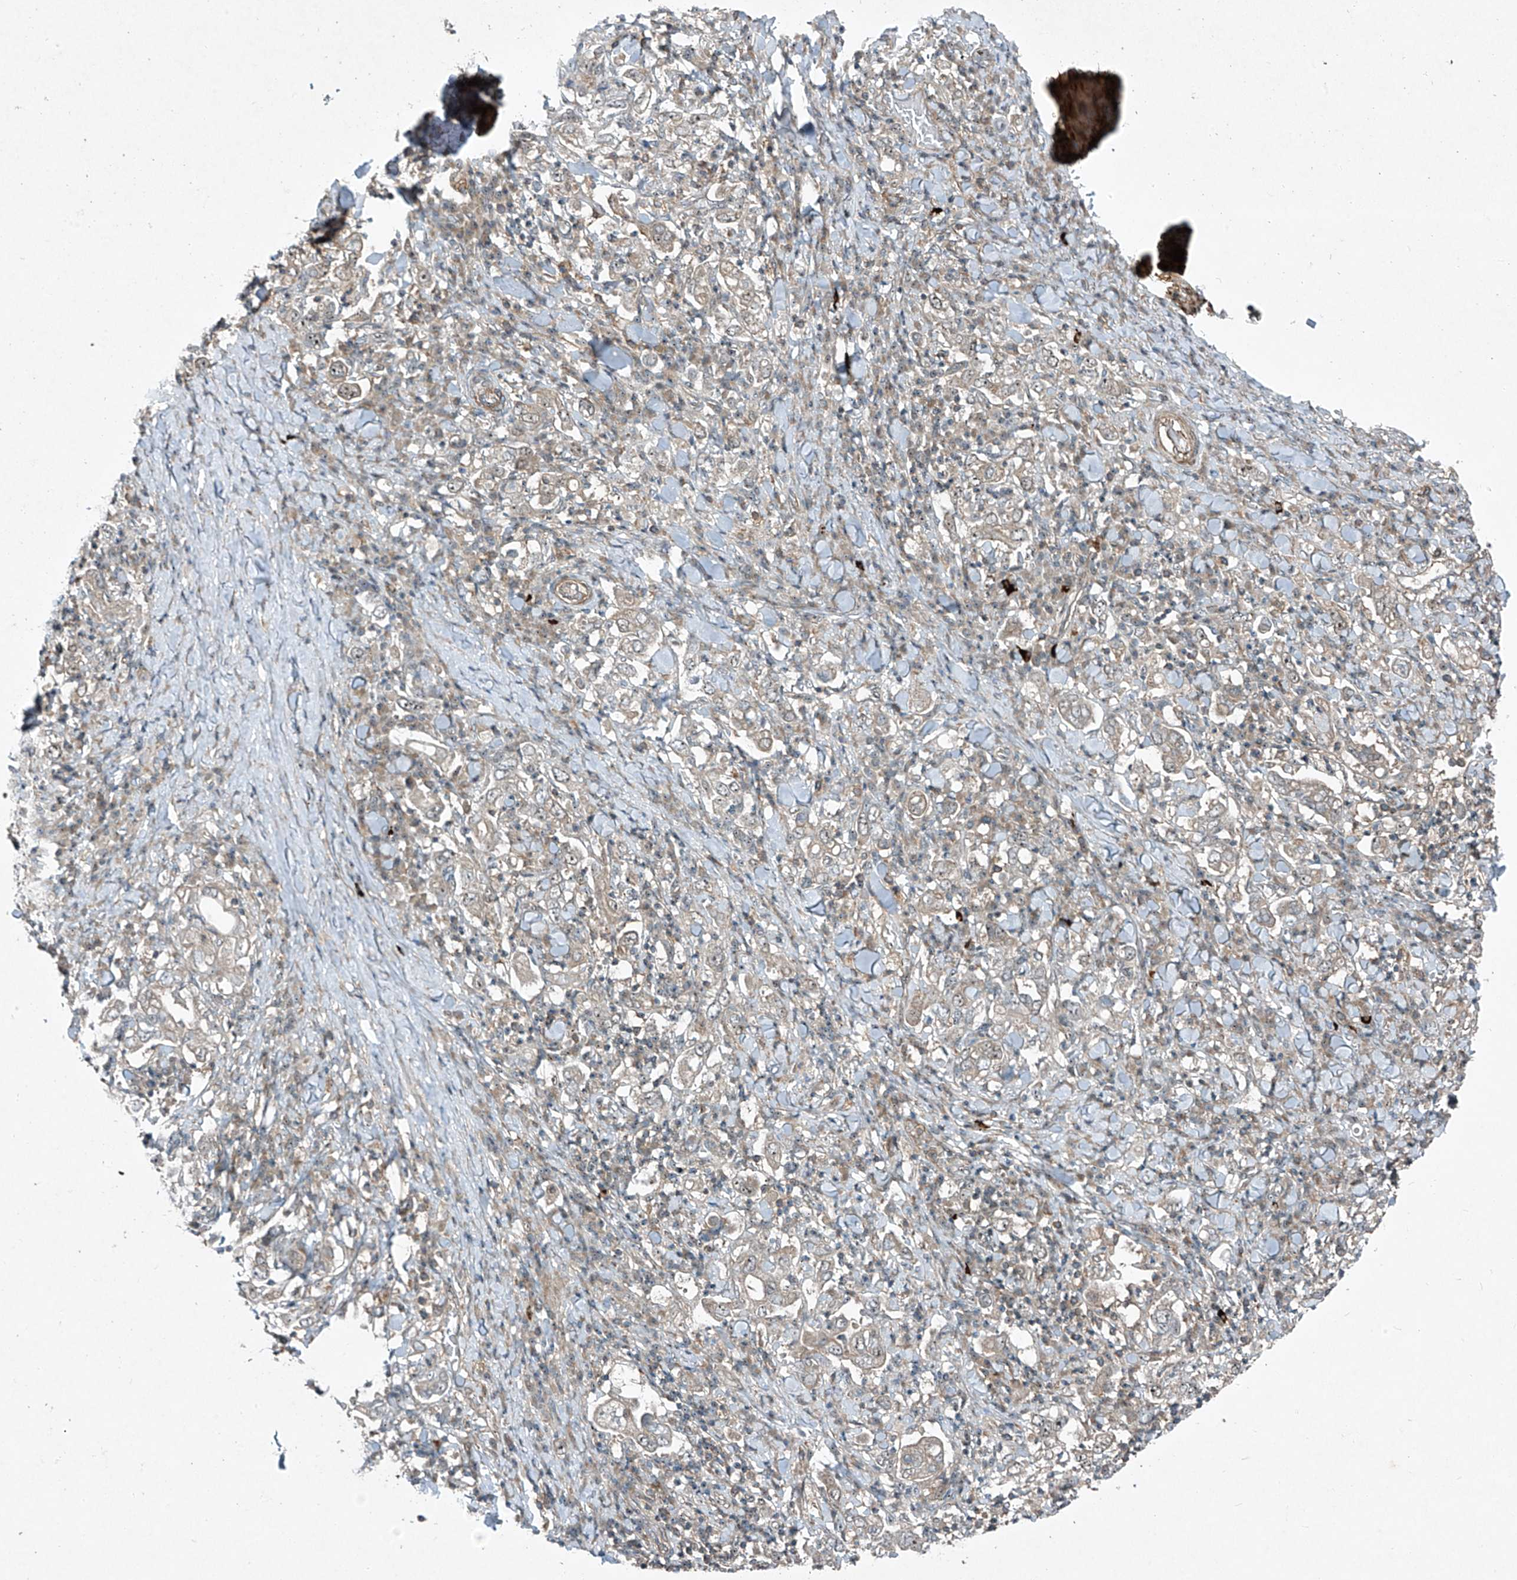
{"staining": {"intensity": "negative", "quantity": "none", "location": "none"}, "tissue": "stomach cancer", "cell_type": "Tumor cells", "image_type": "cancer", "snomed": [{"axis": "morphology", "description": "Adenocarcinoma, NOS"}, {"axis": "topography", "description": "Stomach, upper"}], "caption": "Image shows no protein expression in tumor cells of stomach cancer tissue.", "gene": "PPCS", "patient": {"sex": "male", "age": 62}}